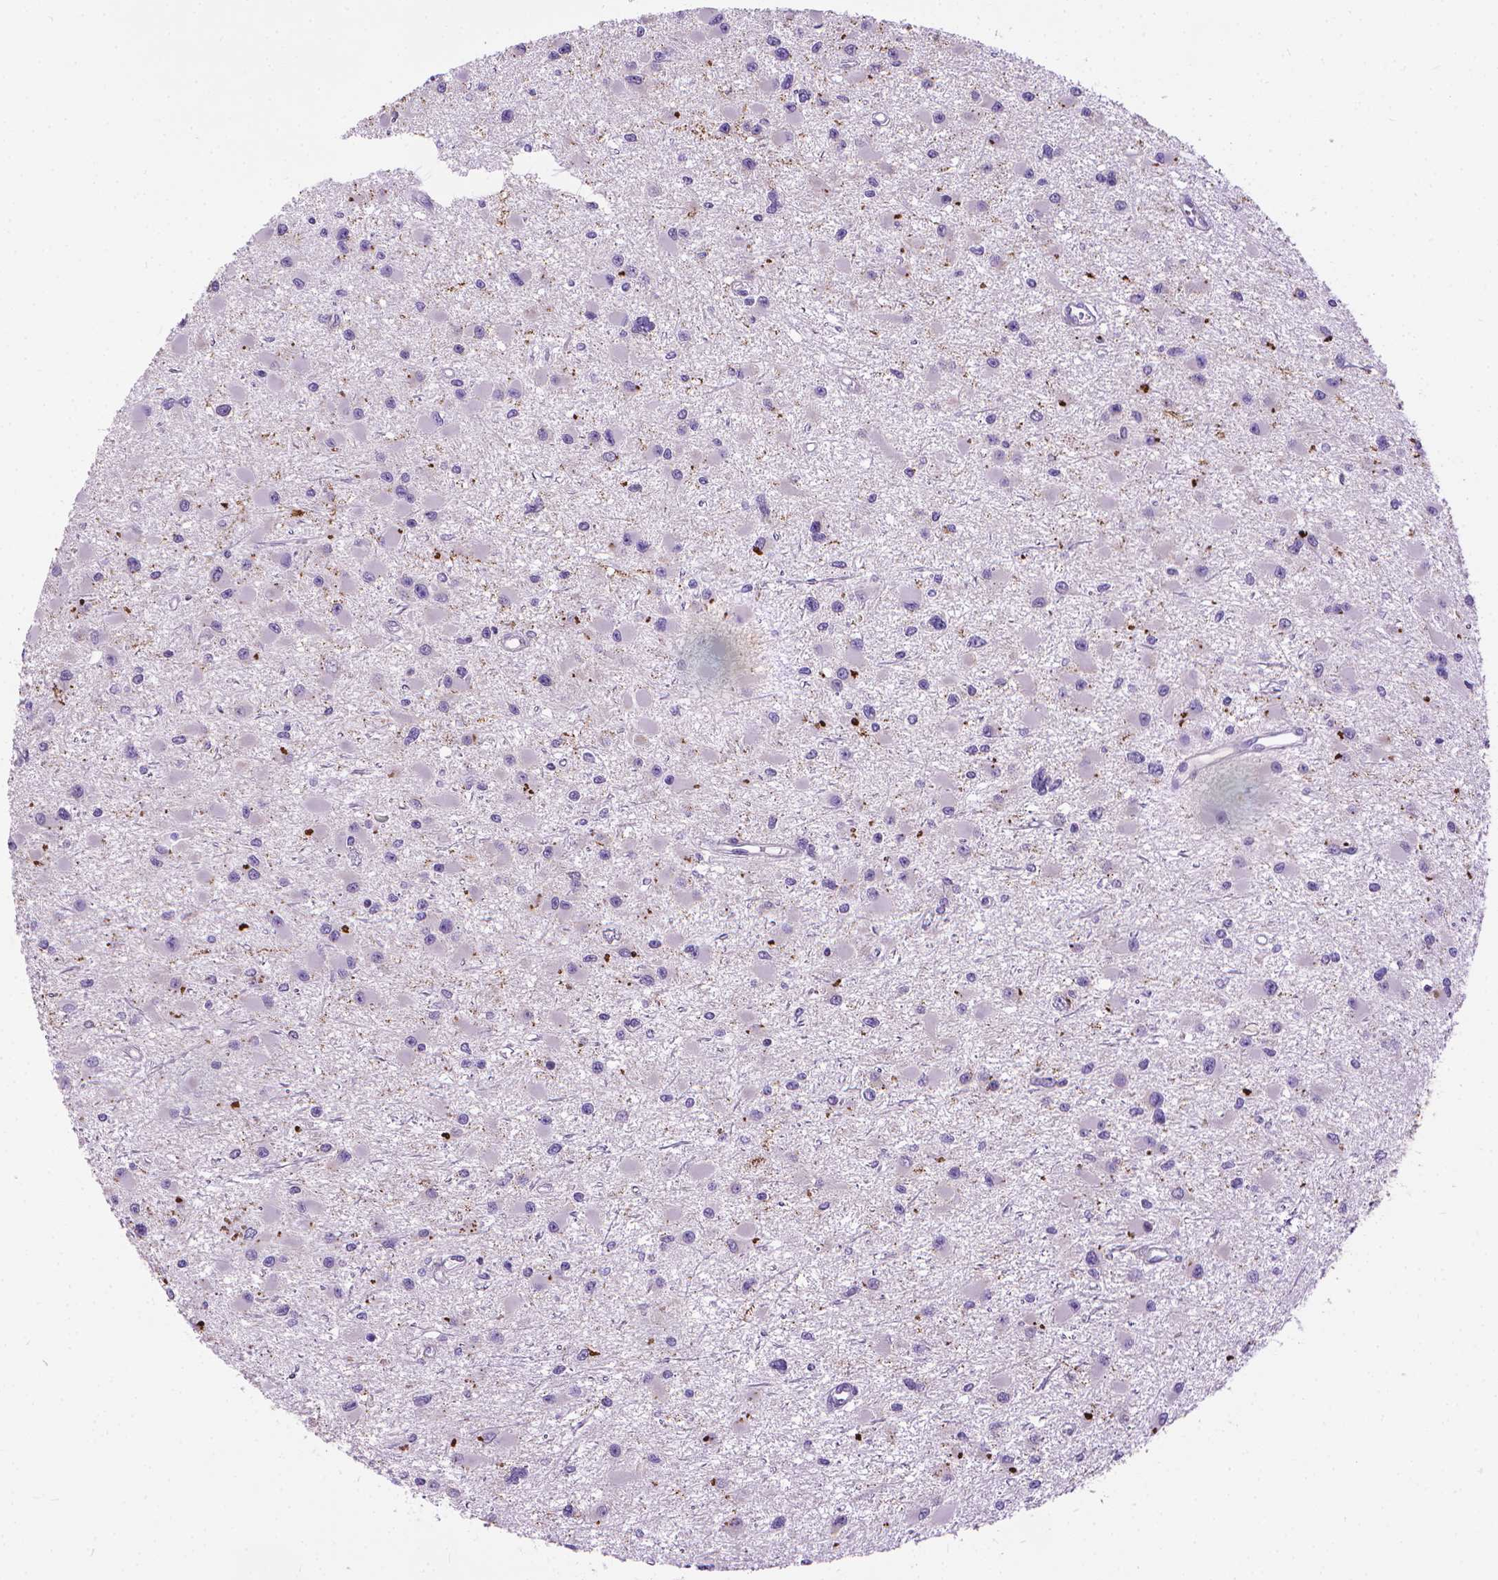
{"staining": {"intensity": "negative", "quantity": "none", "location": "none"}, "tissue": "glioma", "cell_type": "Tumor cells", "image_type": "cancer", "snomed": [{"axis": "morphology", "description": "Glioma, malignant, High grade"}, {"axis": "topography", "description": "Brain"}], "caption": "The micrograph exhibits no staining of tumor cells in malignant glioma (high-grade).", "gene": "SYN1", "patient": {"sex": "male", "age": 54}}